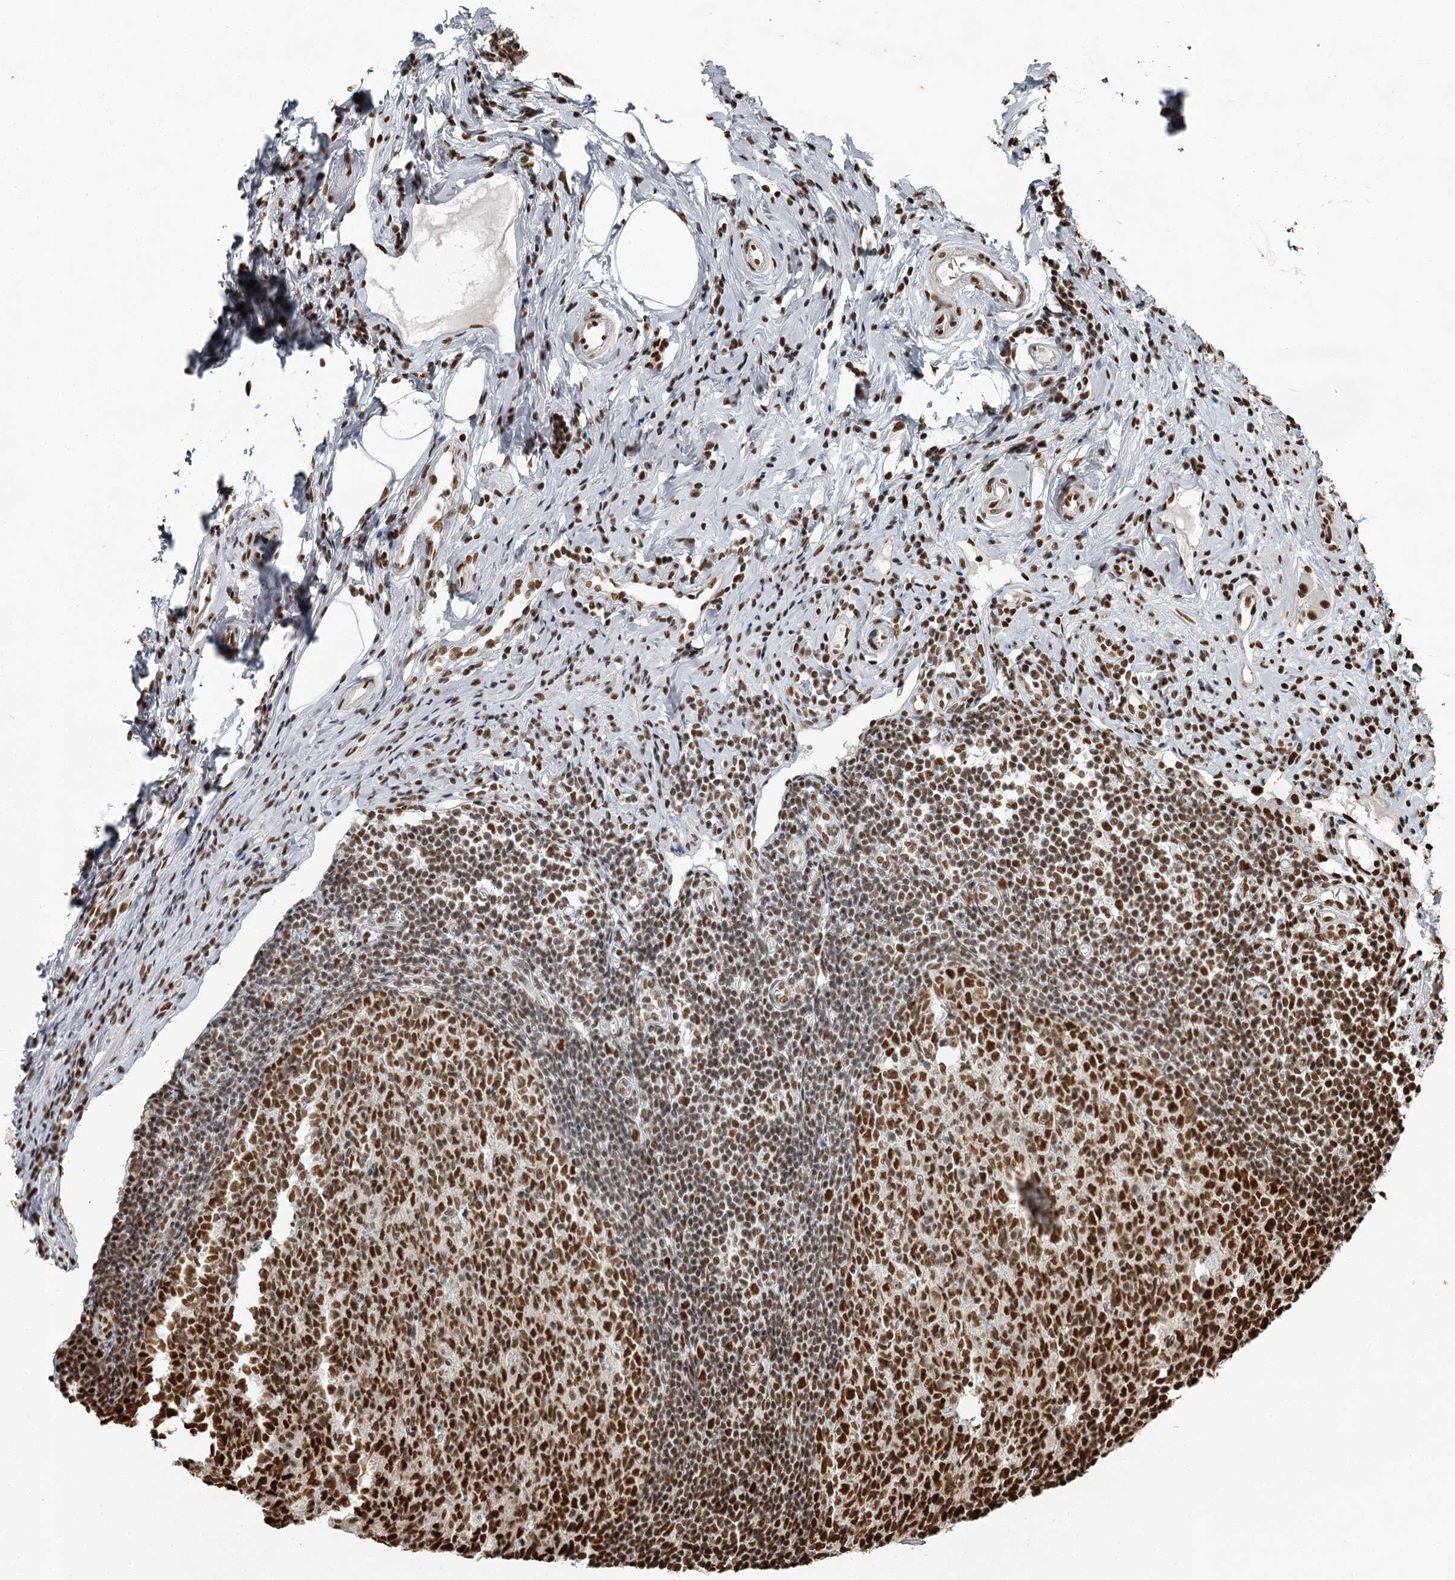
{"staining": {"intensity": "strong", "quantity": ">75%", "location": "nuclear"}, "tissue": "appendix", "cell_type": "Glandular cells", "image_type": "normal", "snomed": [{"axis": "morphology", "description": "Normal tissue, NOS"}, {"axis": "topography", "description": "Appendix"}], "caption": "The histopathology image reveals a brown stain indicating the presence of a protein in the nuclear of glandular cells in appendix. The protein of interest is shown in brown color, while the nuclei are stained blue.", "gene": "RBBP7", "patient": {"sex": "female", "age": 54}}